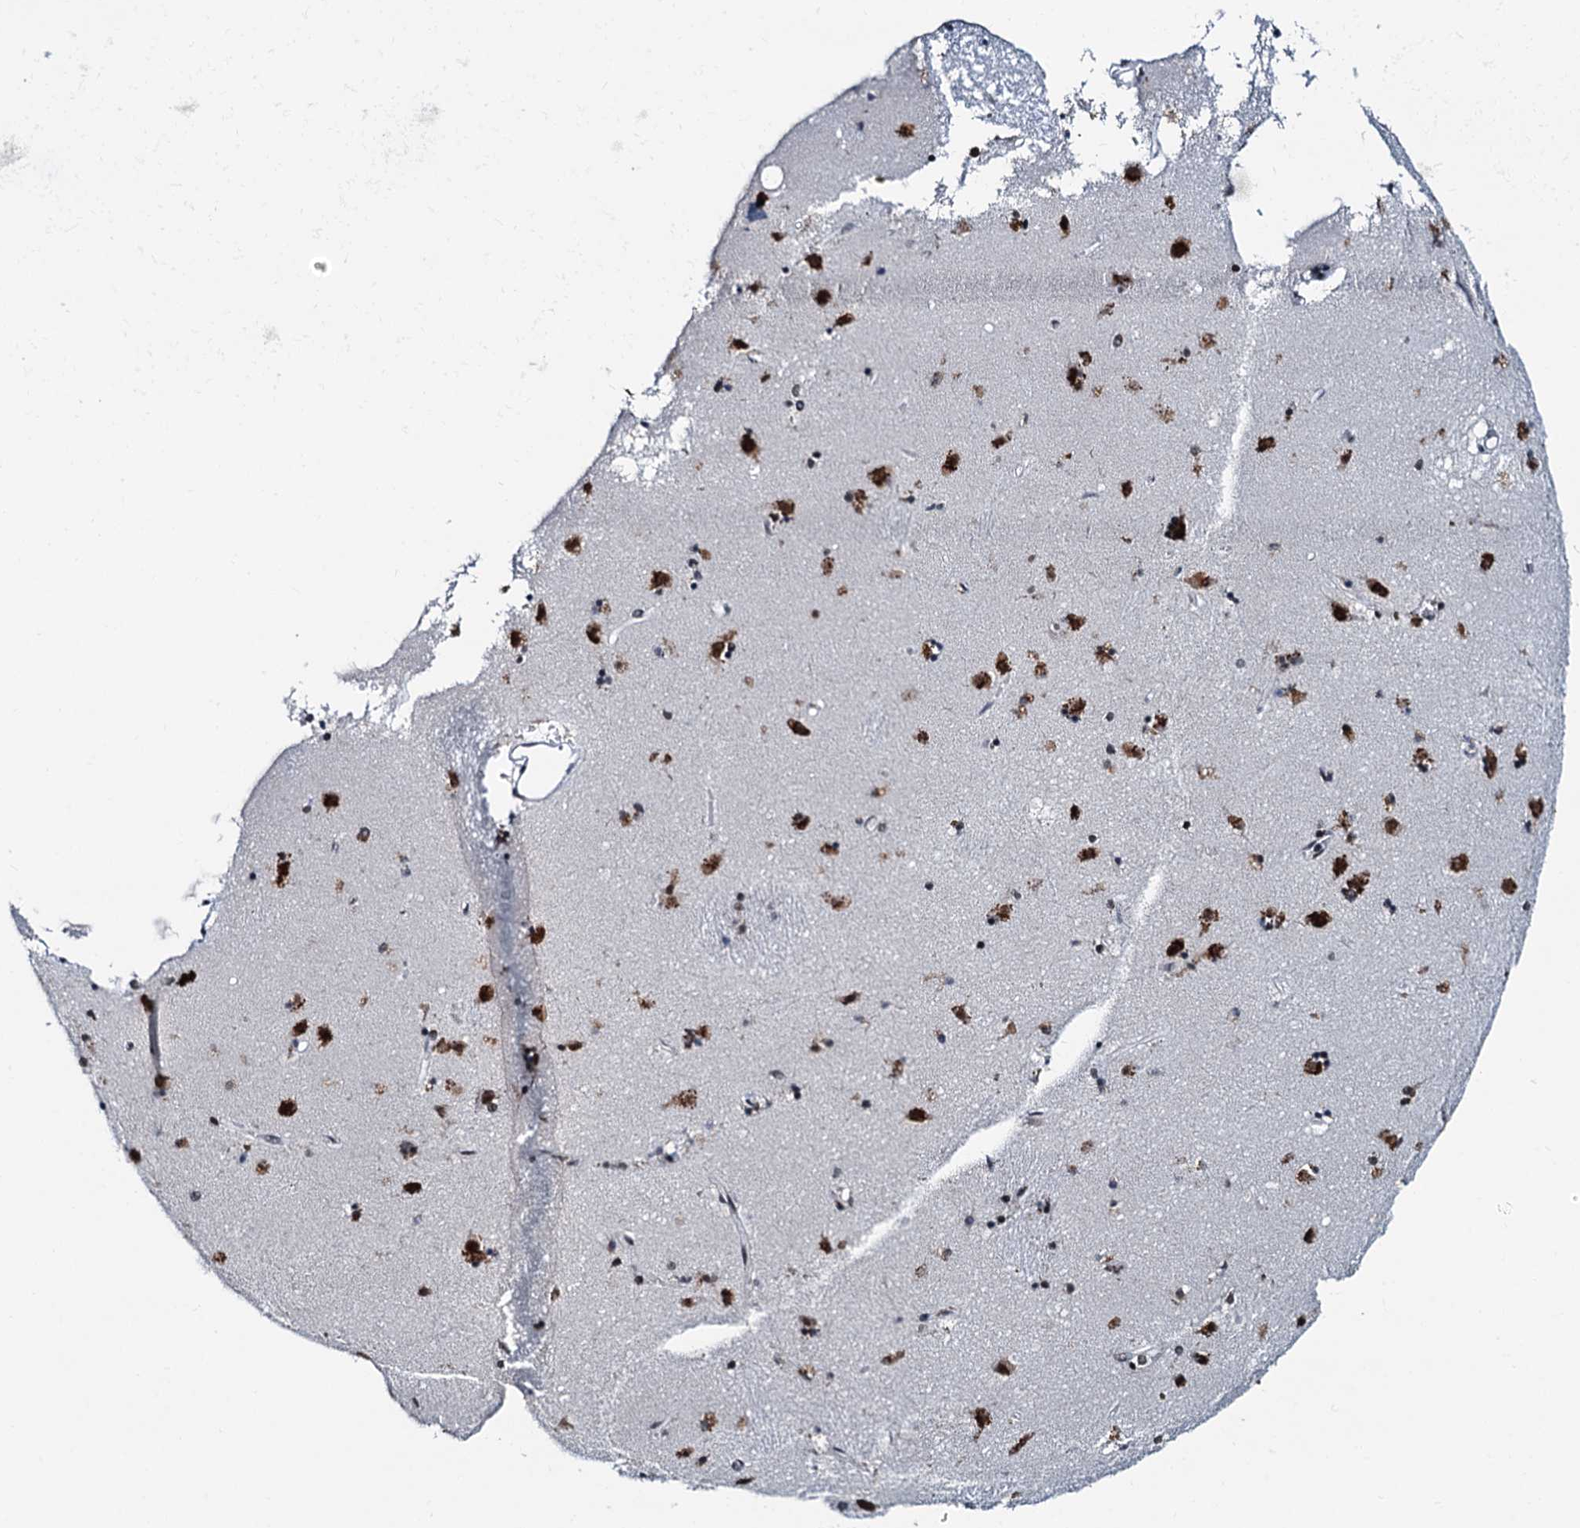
{"staining": {"intensity": "moderate", "quantity": "<25%", "location": "cytoplasmic/membranous,nuclear"}, "tissue": "caudate", "cell_type": "Glial cells", "image_type": "normal", "snomed": [{"axis": "morphology", "description": "Normal tissue, NOS"}, {"axis": "topography", "description": "Lateral ventricle wall"}], "caption": "The immunohistochemical stain highlights moderate cytoplasmic/membranous,nuclear expression in glial cells of unremarkable caudate.", "gene": "SNRPD1", "patient": {"sex": "male", "age": 70}}